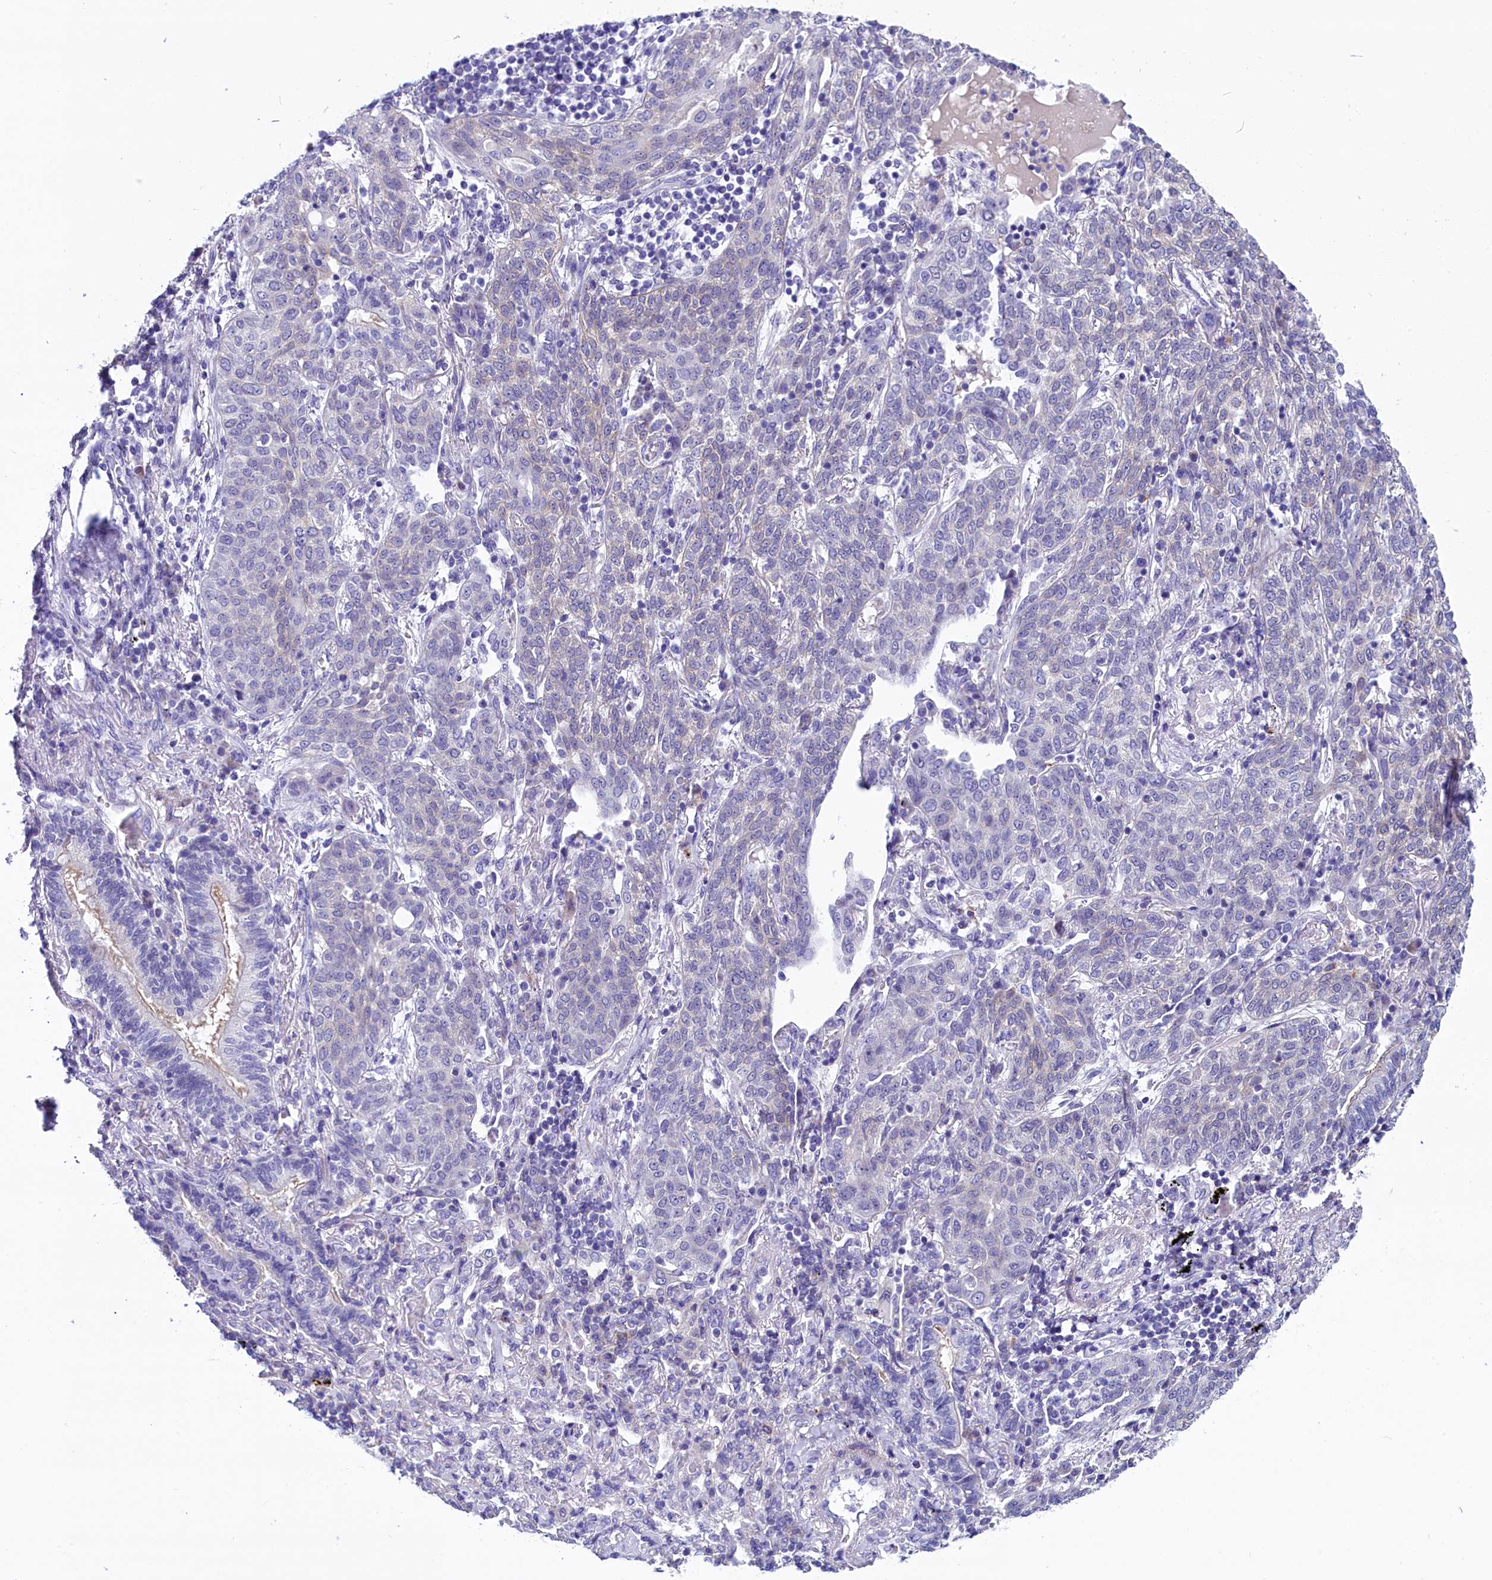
{"staining": {"intensity": "negative", "quantity": "none", "location": "none"}, "tissue": "lung cancer", "cell_type": "Tumor cells", "image_type": "cancer", "snomed": [{"axis": "morphology", "description": "Squamous cell carcinoma, NOS"}, {"axis": "topography", "description": "Lung"}], "caption": "Tumor cells are negative for protein expression in human lung cancer (squamous cell carcinoma).", "gene": "SCD5", "patient": {"sex": "female", "age": 70}}